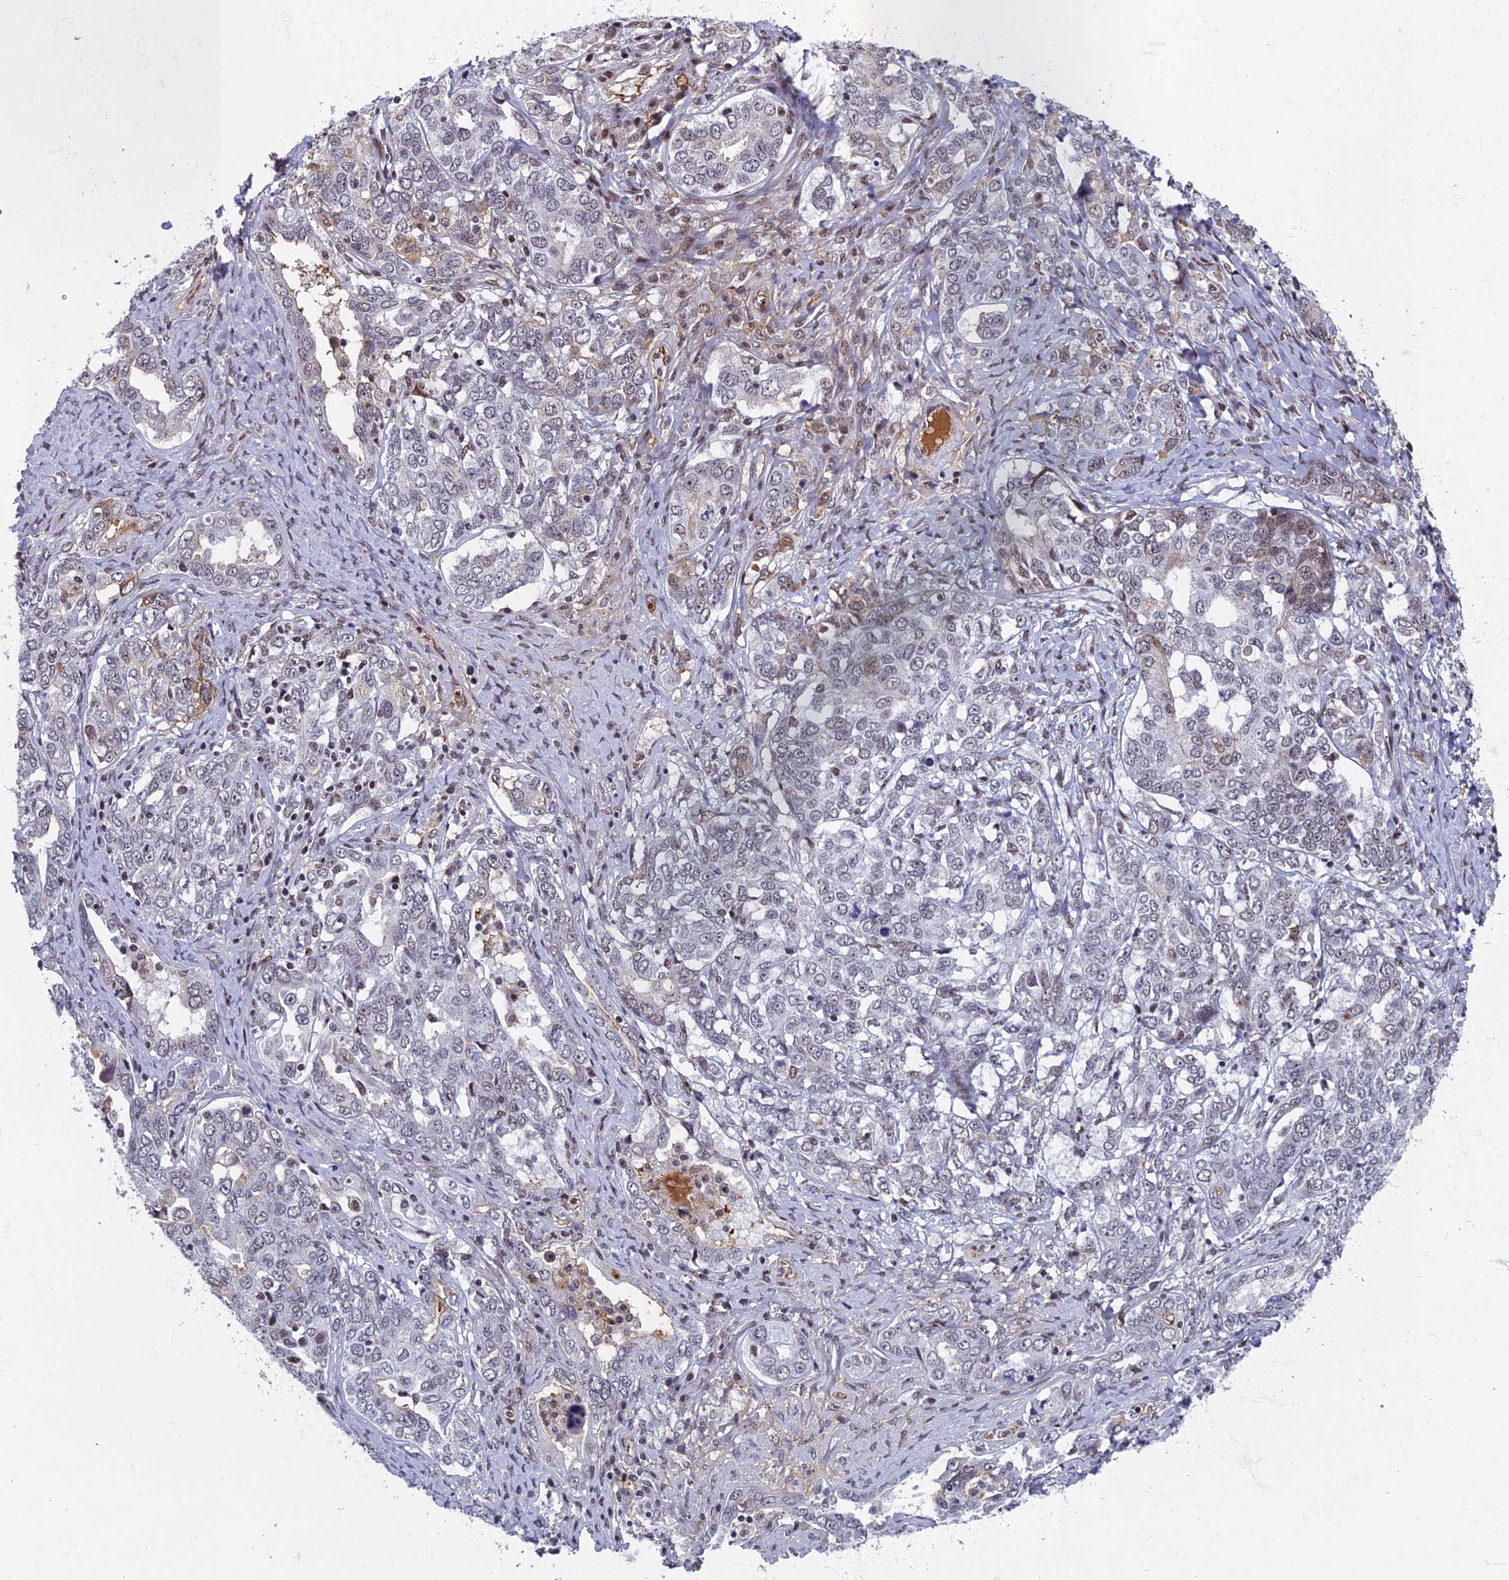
{"staining": {"intensity": "weak", "quantity": "<25%", "location": "nuclear"}, "tissue": "ovarian cancer", "cell_type": "Tumor cells", "image_type": "cancer", "snomed": [{"axis": "morphology", "description": "Carcinoma, endometroid"}, {"axis": "topography", "description": "Ovary"}], "caption": "Tumor cells are negative for protein expression in human ovarian endometroid carcinoma.", "gene": "TAF13", "patient": {"sex": "female", "age": 62}}